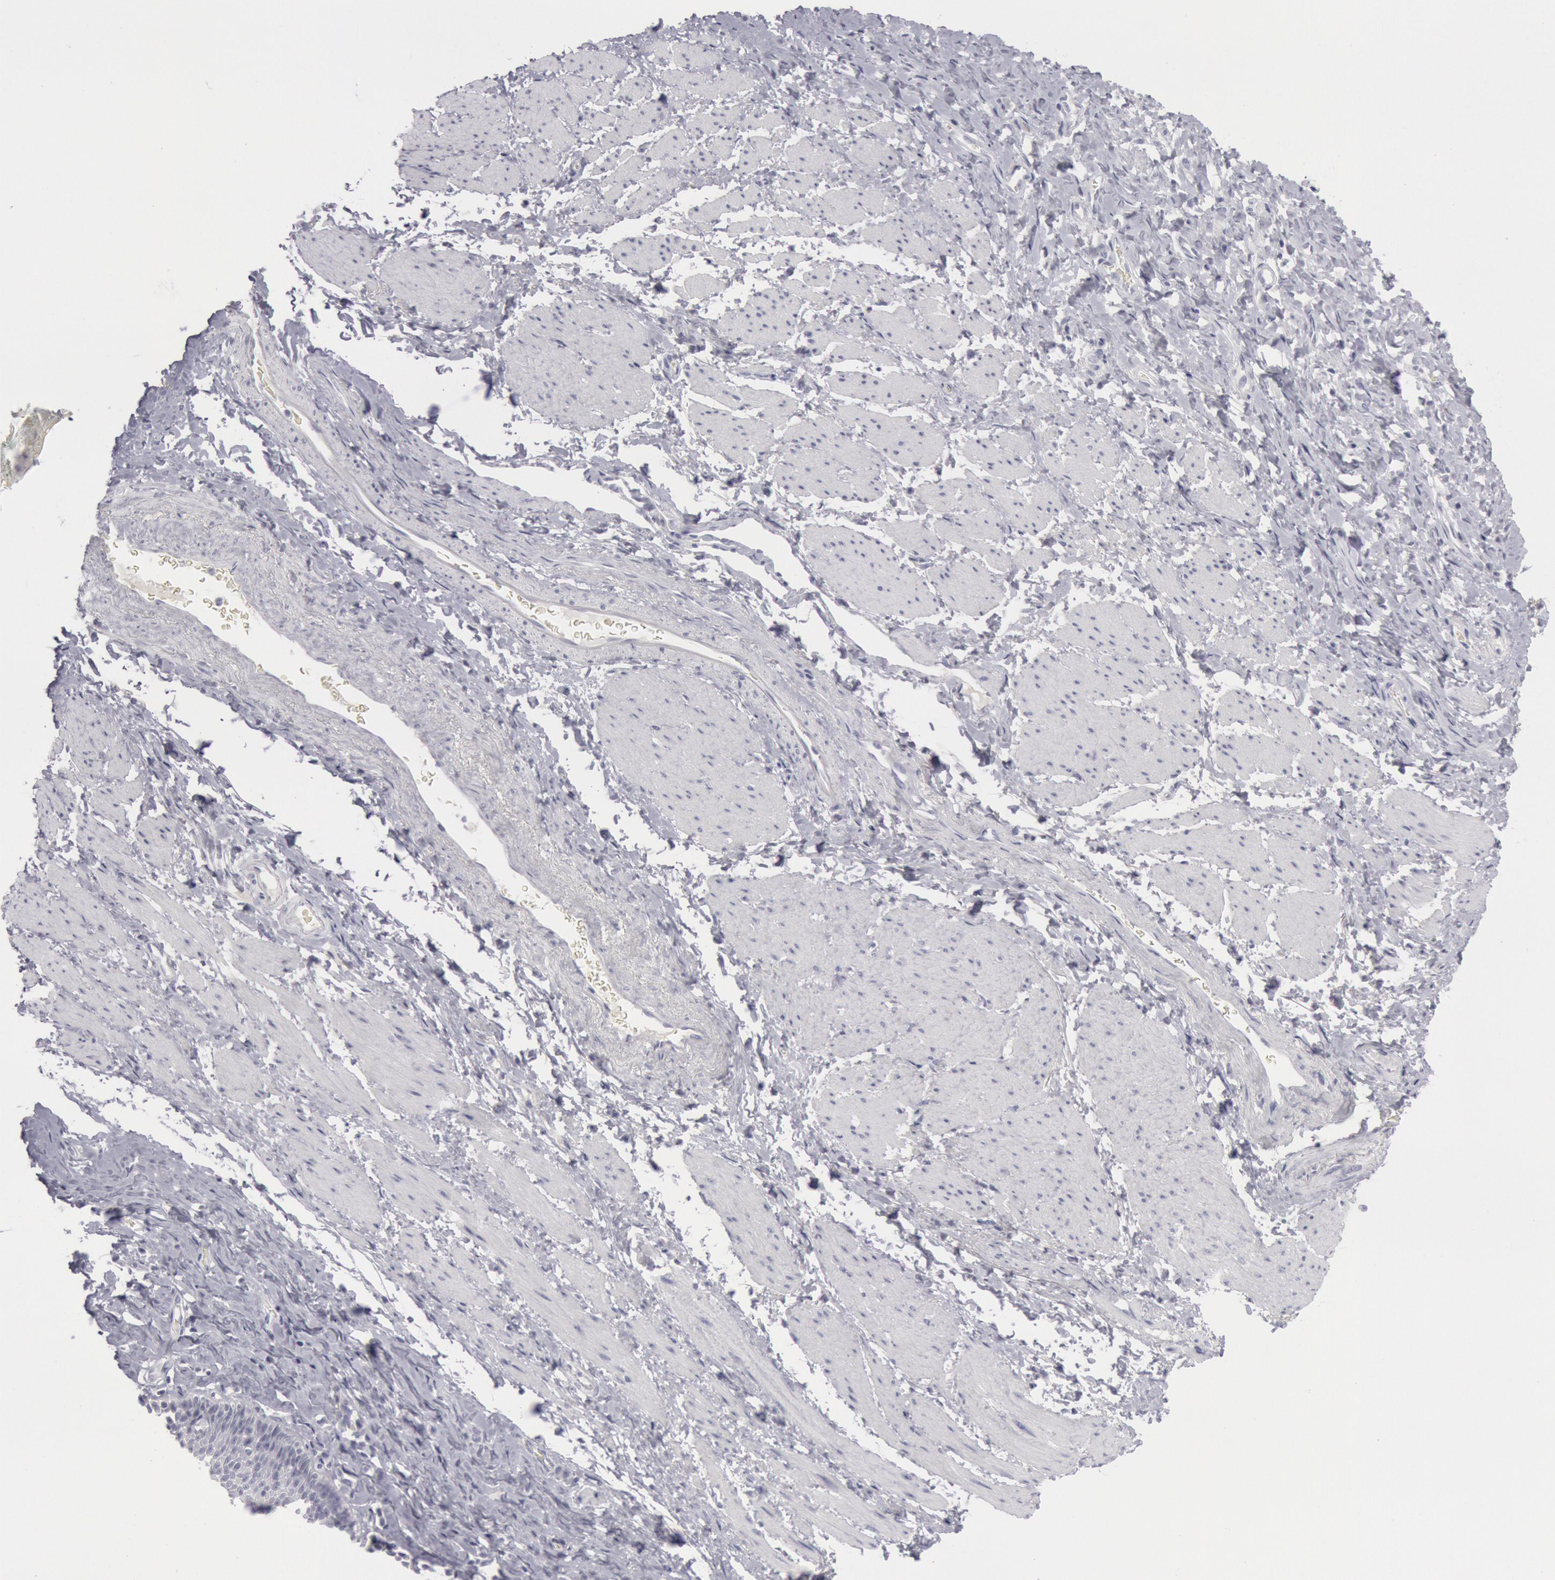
{"staining": {"intensity": "negative", "quantity": "none", "location": "none"}, "tissue": "esophagus", "cell_type": "Squamous epithelial cells", "image_type": "normal", "snomed": [{"axis": "morphology", "description": "Normal tissue, NOS"}, {"axis": "topography", "description": "Esophagus"}], "caption": "A micrograph of esophagus stained for a protein shows no brown staining in squamous epithelial cells. (DAB (3,3'-diaminobenzidine) immunohistochemistry visualized using brightfield microscopy, high magnification).", "gene": "KRT16", "patient": {"sex": "female", "age": 61}}